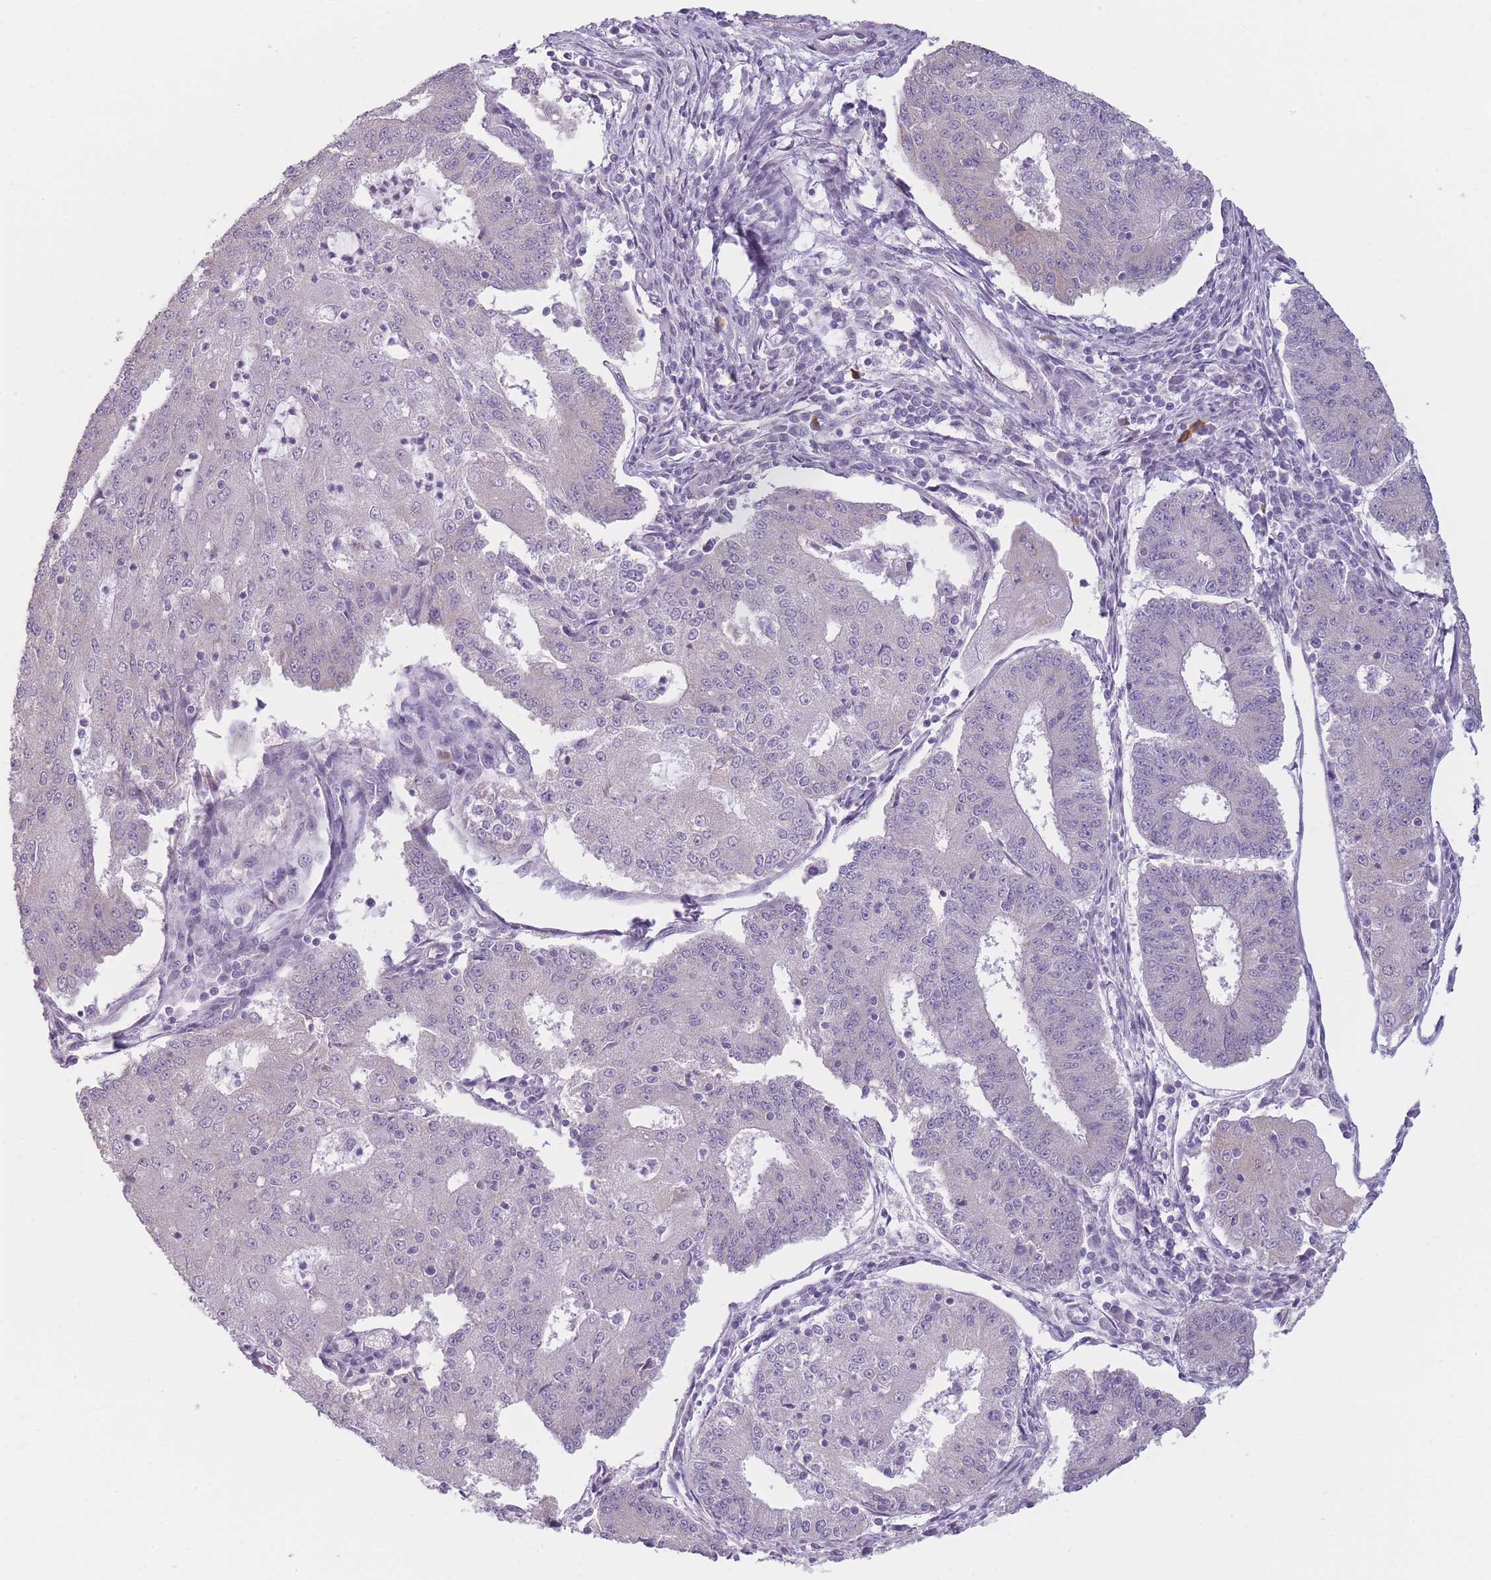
{"staining": {"intensity": "negative", "quantity": "none", "location": "none"}, "tissue": "endometrial cancer", "cell_type": "Tumor cells", "image_type": "cancer", "snomed": [{"axis": "morphology", "description": "Adenocarcinoma, NOS"}, {"axis": "topography", "description": "Endometrium"}], "caption": "This is an immunohistochemistry (IHC) photomicrograph of endometrial adenocarcinoma. There is no positivity in tumor cells.", "gene": "TMEM236", "patient": {"sex": "female", "age": 56}}